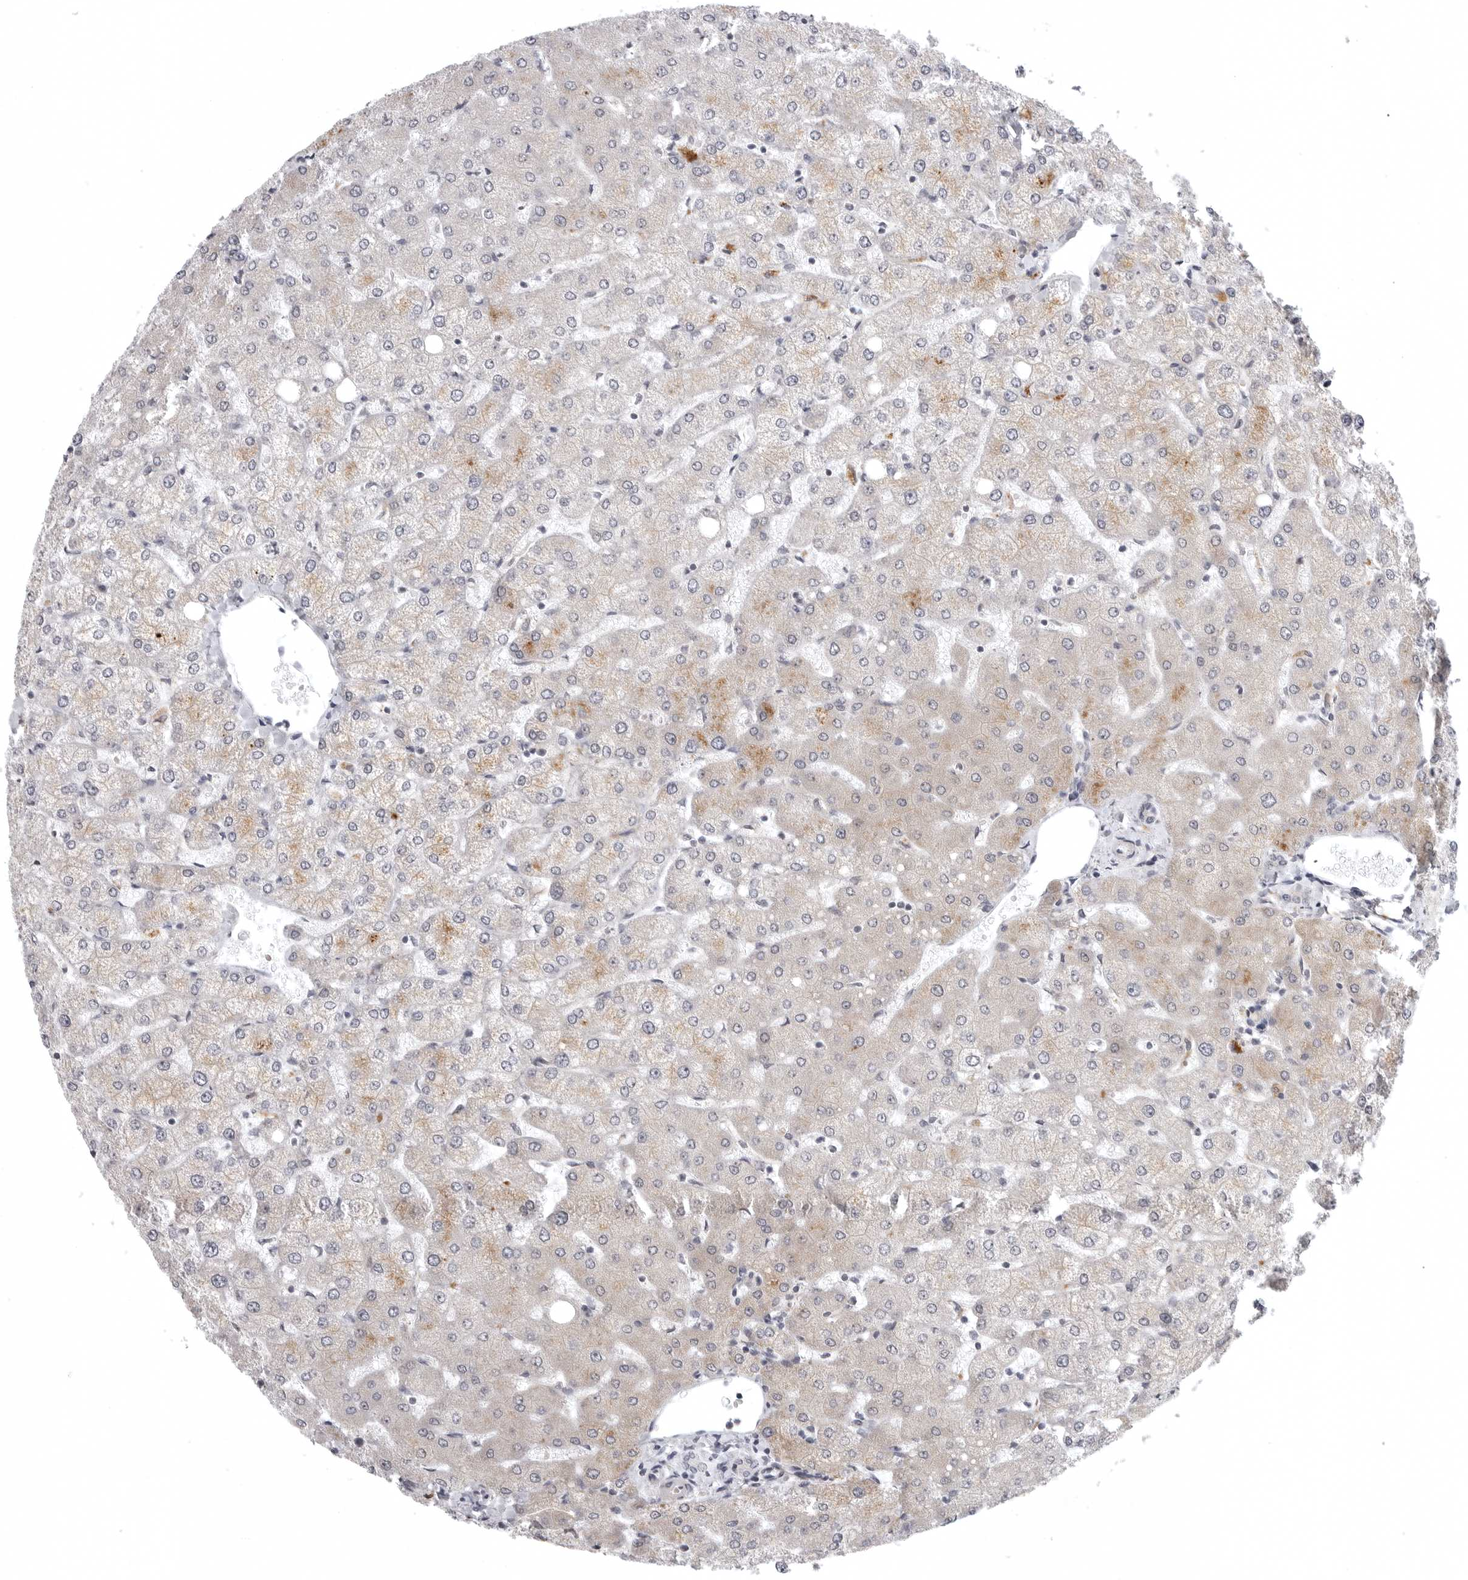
{"staining": {"intensity": "negative", "quantity": "none", "location": "none"}, "tissue": "liver", "cell_type": "Cholangiocytes", "image_type": "normal", "snomed": [{"axis": "morphology", "description": "Normal tissue, NOS"}, {"axis": "topography", "description": "Liver"}], "caption": "The histopathology image displays no staining of cholangiocytes in benign liver.", "gene": "CD300LD", "patient": {"sex": "female", "age": 54}}